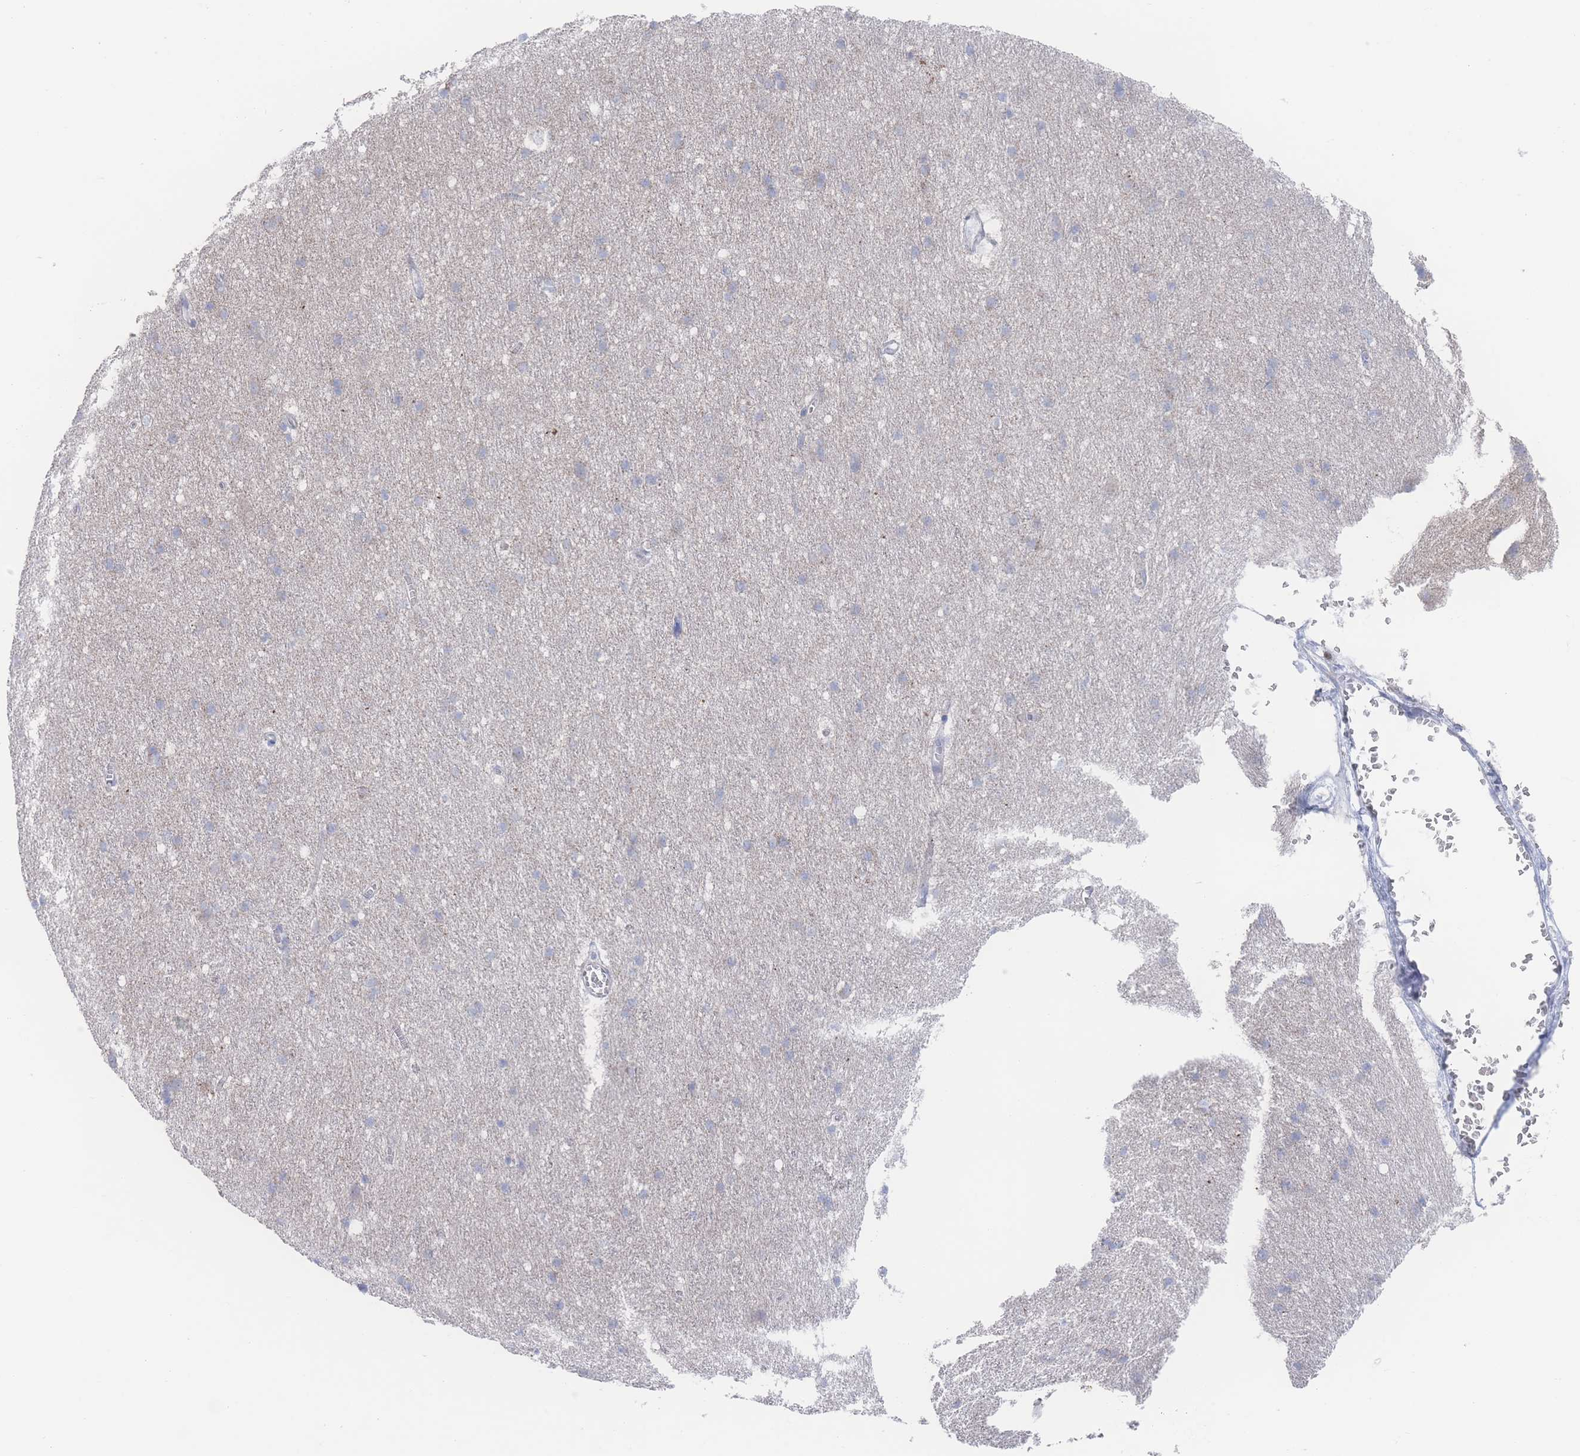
{"staining": {"intensity": "negative", "quantity": "none", "location": "none"}, "tissue": "cerebral cortex", "cell_type": "Endothelial cells", "image_type": "normal", "snomed": [{"axis": "morphology", "description": "Normal tissue, NOS"}, {"axis": "topography", "description": "Cerebral cortex"}], "caption": "A high-resolution image shows immunohistochemistry staining of benign cerebral cortex, which shows no significant positivity in endothelial cells. (DAB IHC, high magnification).", "gene": "SNPH", "patient": {"sex": "male", "age": 54}}